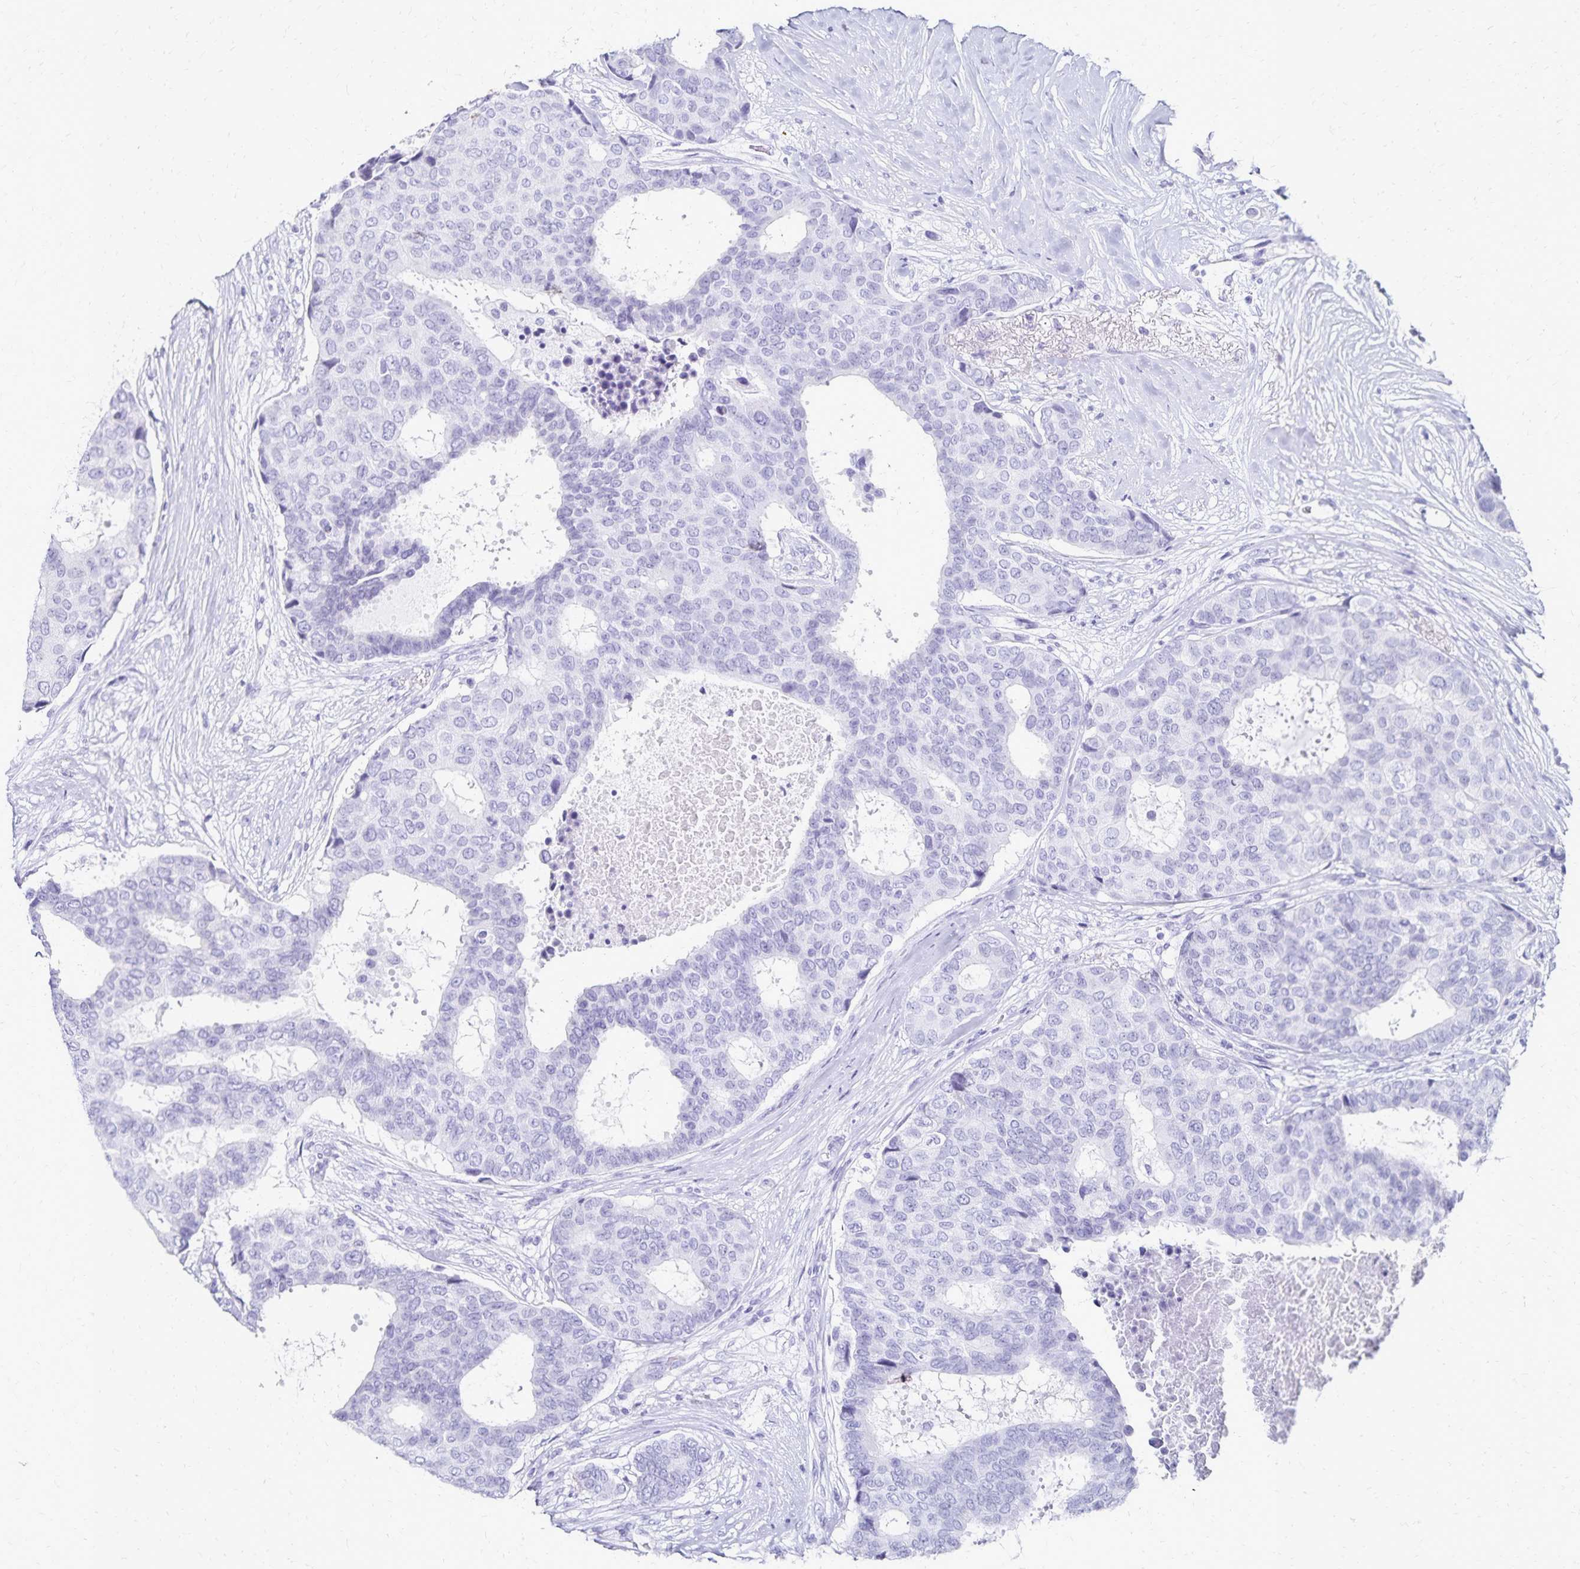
{"staining": {"intensity": "negative", "quantity": "none", "location": "none"}, "tissue": "breast cancer", "cell_type": "Tumor cells", "image_type": "cancer", "snomed": [{"axis": "morphology", "description": "Duct carcinoma"}, {"axis": "topography", "description": "Breast"}], "caption": "Human breast infiltrating ductal carcinoma stained for a protein using immunohistochemistry (IHC) displays no staining in tumor cells.", "gene": "GIP", "patient": {"sex": "female", "age": 75}}